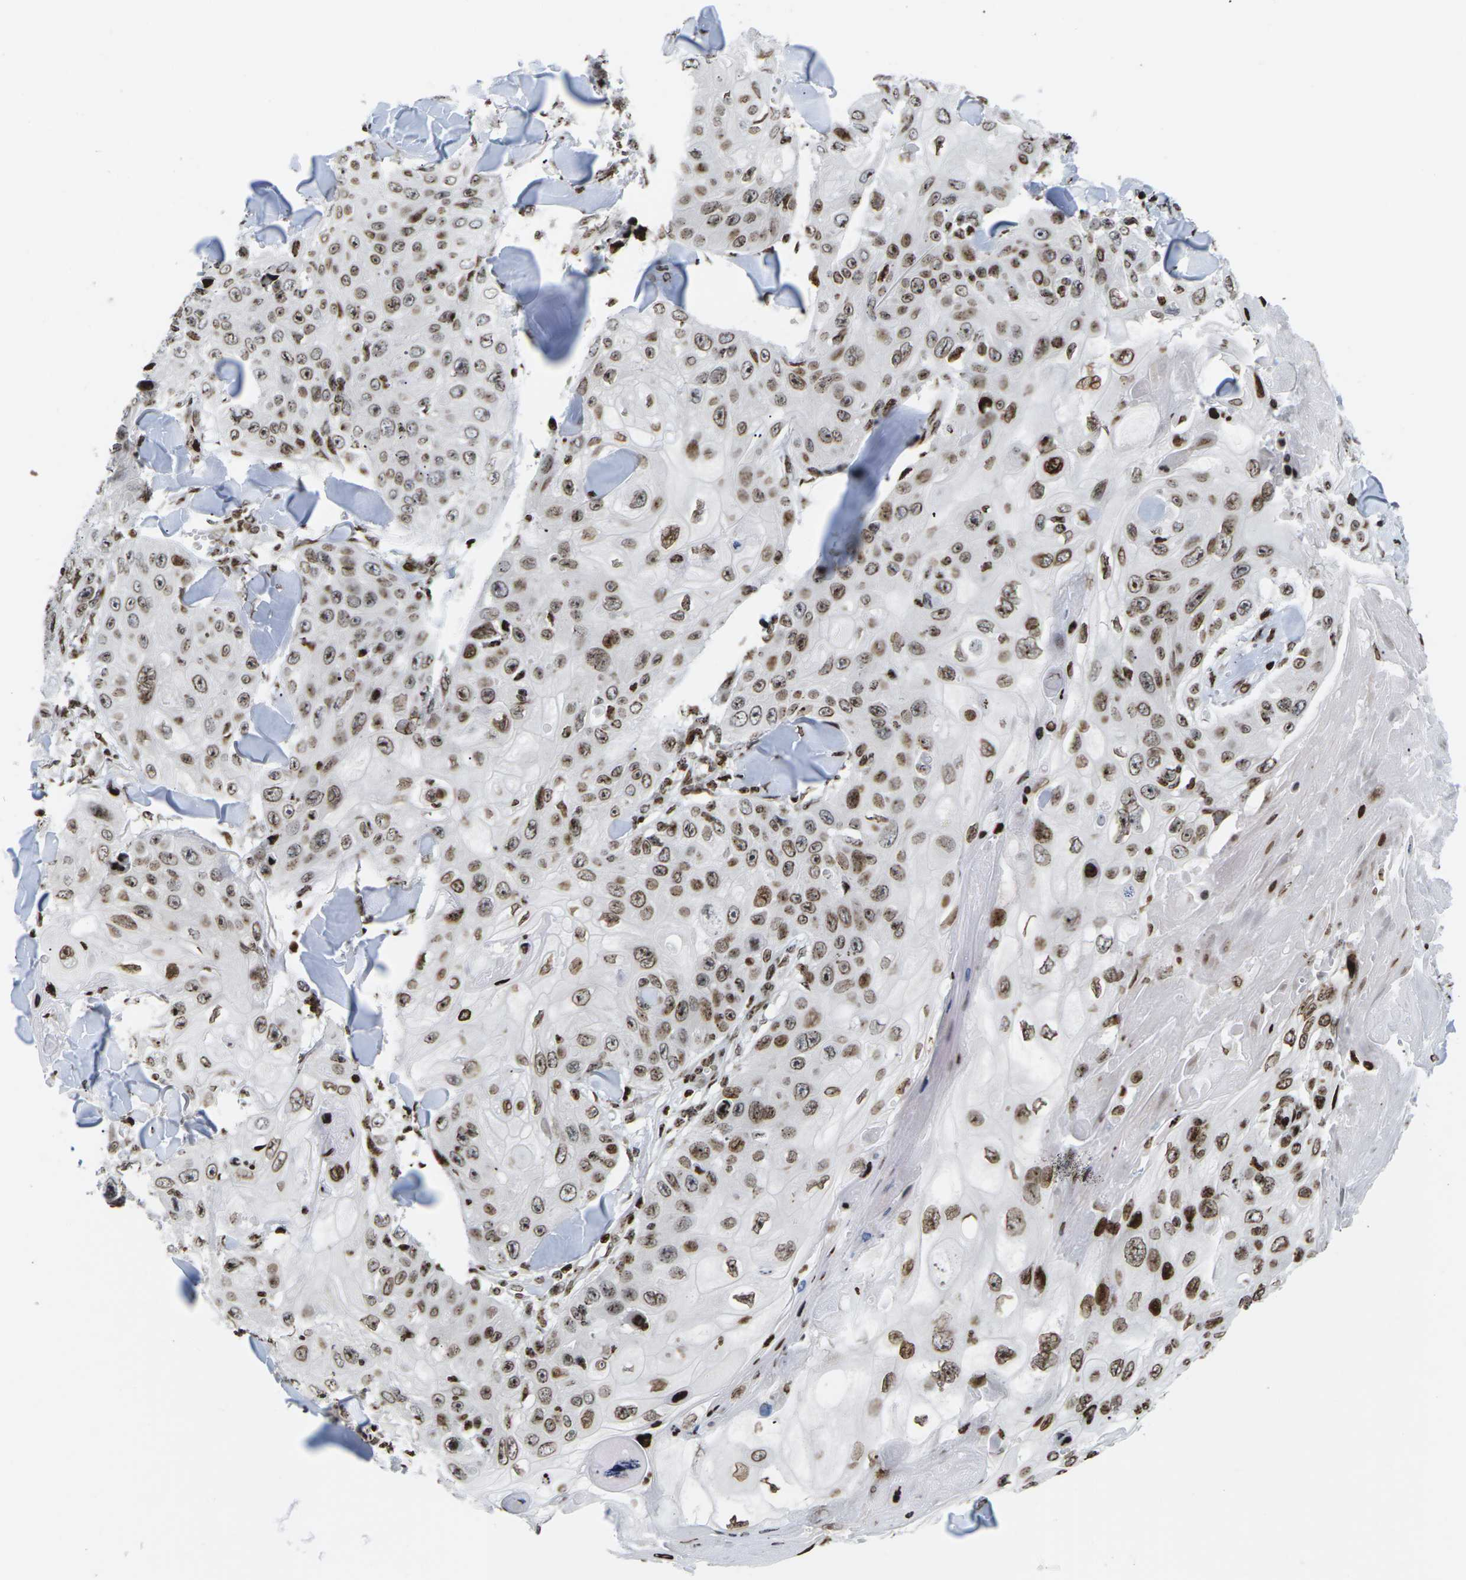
{"staining": {"intensity": "moderate", "quantity": ">75%", "location": "cytoplasmic/membranous,nuclear"}, "tissue": "skin cancer", "cell_type": "Tumor cells", "image_type": "cancer", "snomed": [{"axis": "morphology", "description": "Squamous cell carcinoma, NOS"}, {"axis": "topography", "description": "Skin"}], "caption": "A brown stain shows moderate cytoplasmic/membranous and nuclear staining of a protein in squamous cell carcinoma (skin) tumor cells. The protein of interest is stained brown, and the nuclei are stained in blue (DAB IHC with brightfield microscopy, high magnification).", "gene": "H1-4", "patient": {"sex": "male", "age": 86}}